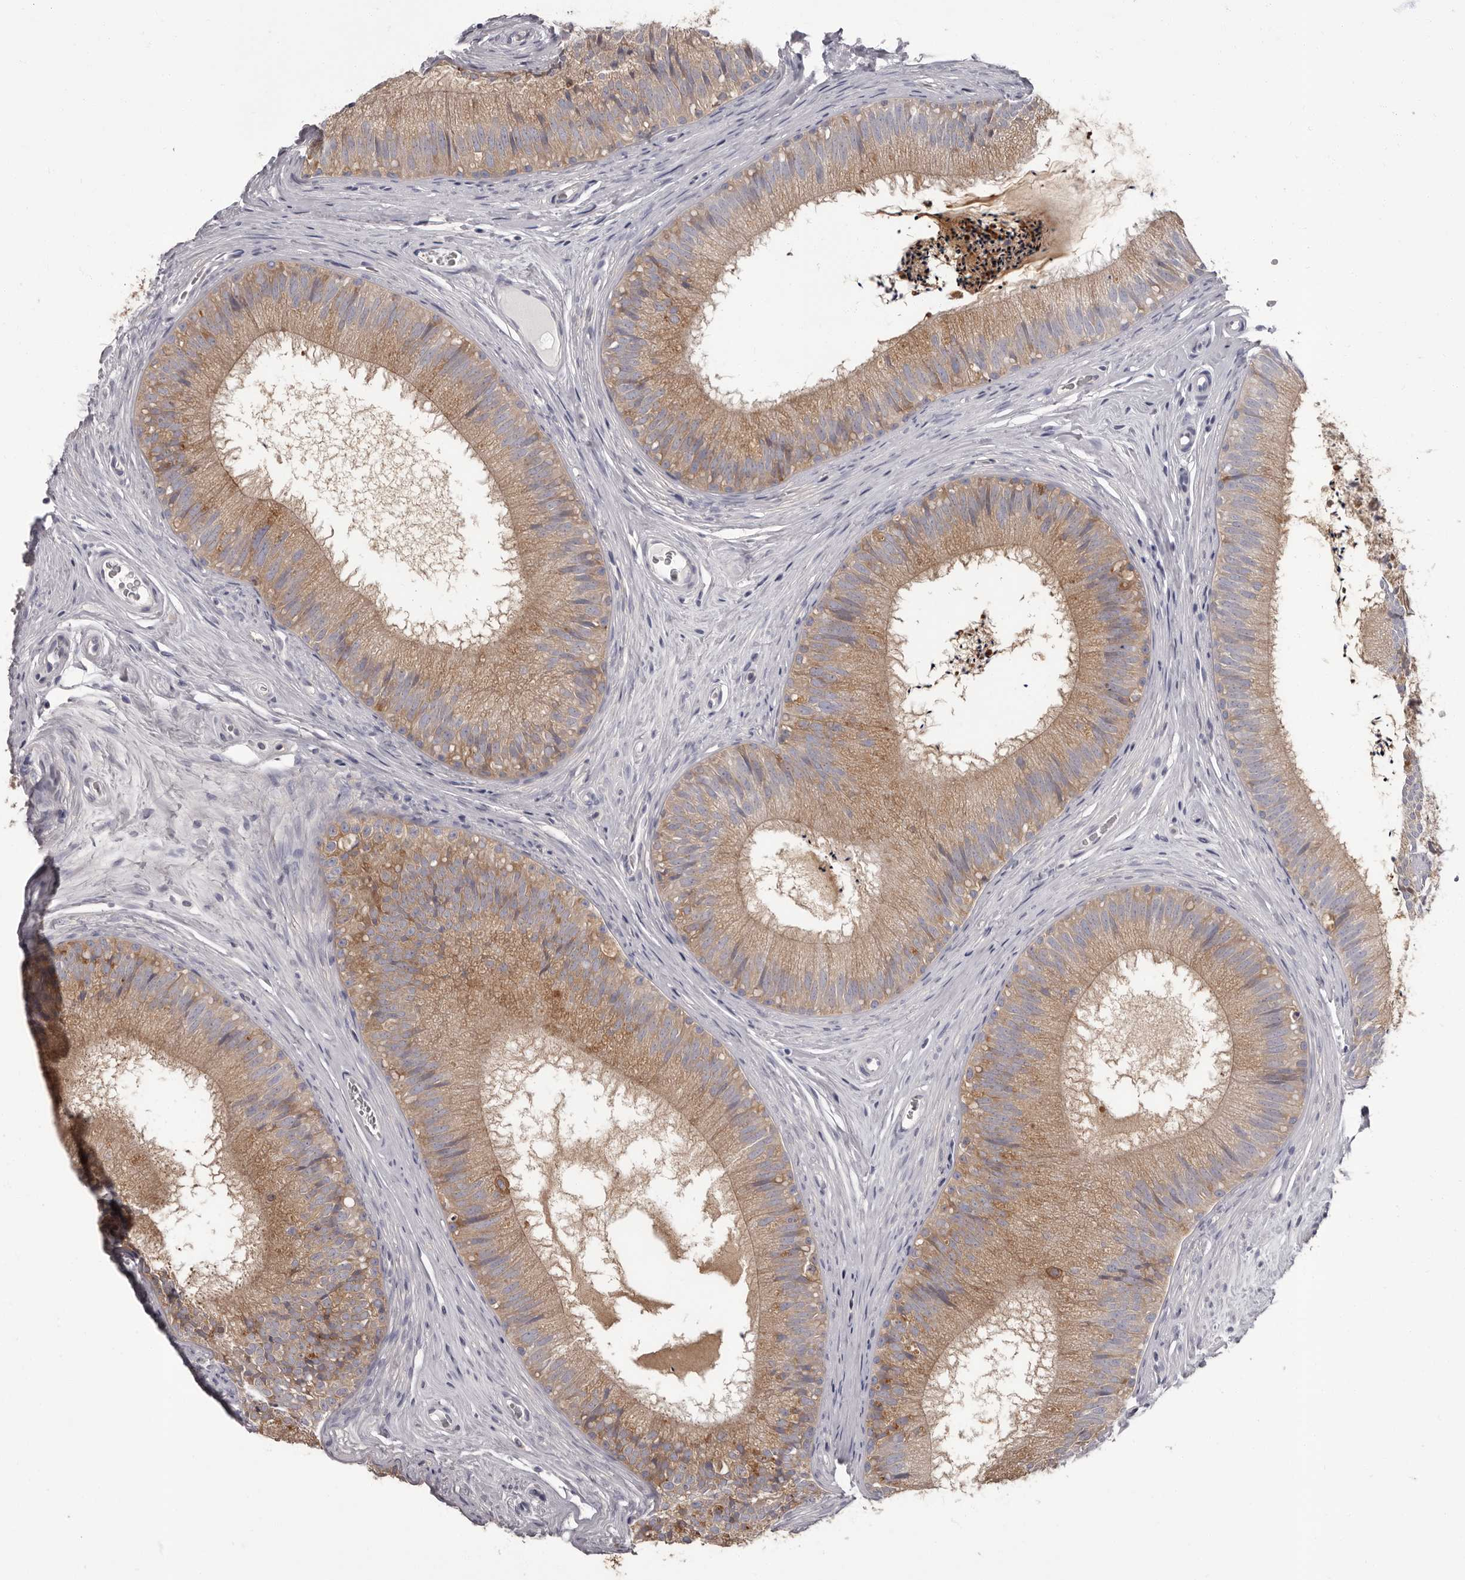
{"staining": {"intensity": "moderate", "quantity": ">75%", "location": "cytoplasmic/membranous"}, "tissue": "epididymis", "cell_type": "Glandular cells", "image_type": "normal", "snomed": [{"axis": "morphology", "description": "Normal tissue, NOS"}, {"axis": "topography", "description": "Epididymis"}], "caption": "The micrograph shows immunohistochemical staining of normal epididymis. There is moderate cytoplasmic/membranous positivity is identified in about >75% of glandular cells. (DAB = brown stain, brightfield microscopy at high magnification).", "gene": "APEH", "patient": {"sex": "male", "age": 29}}